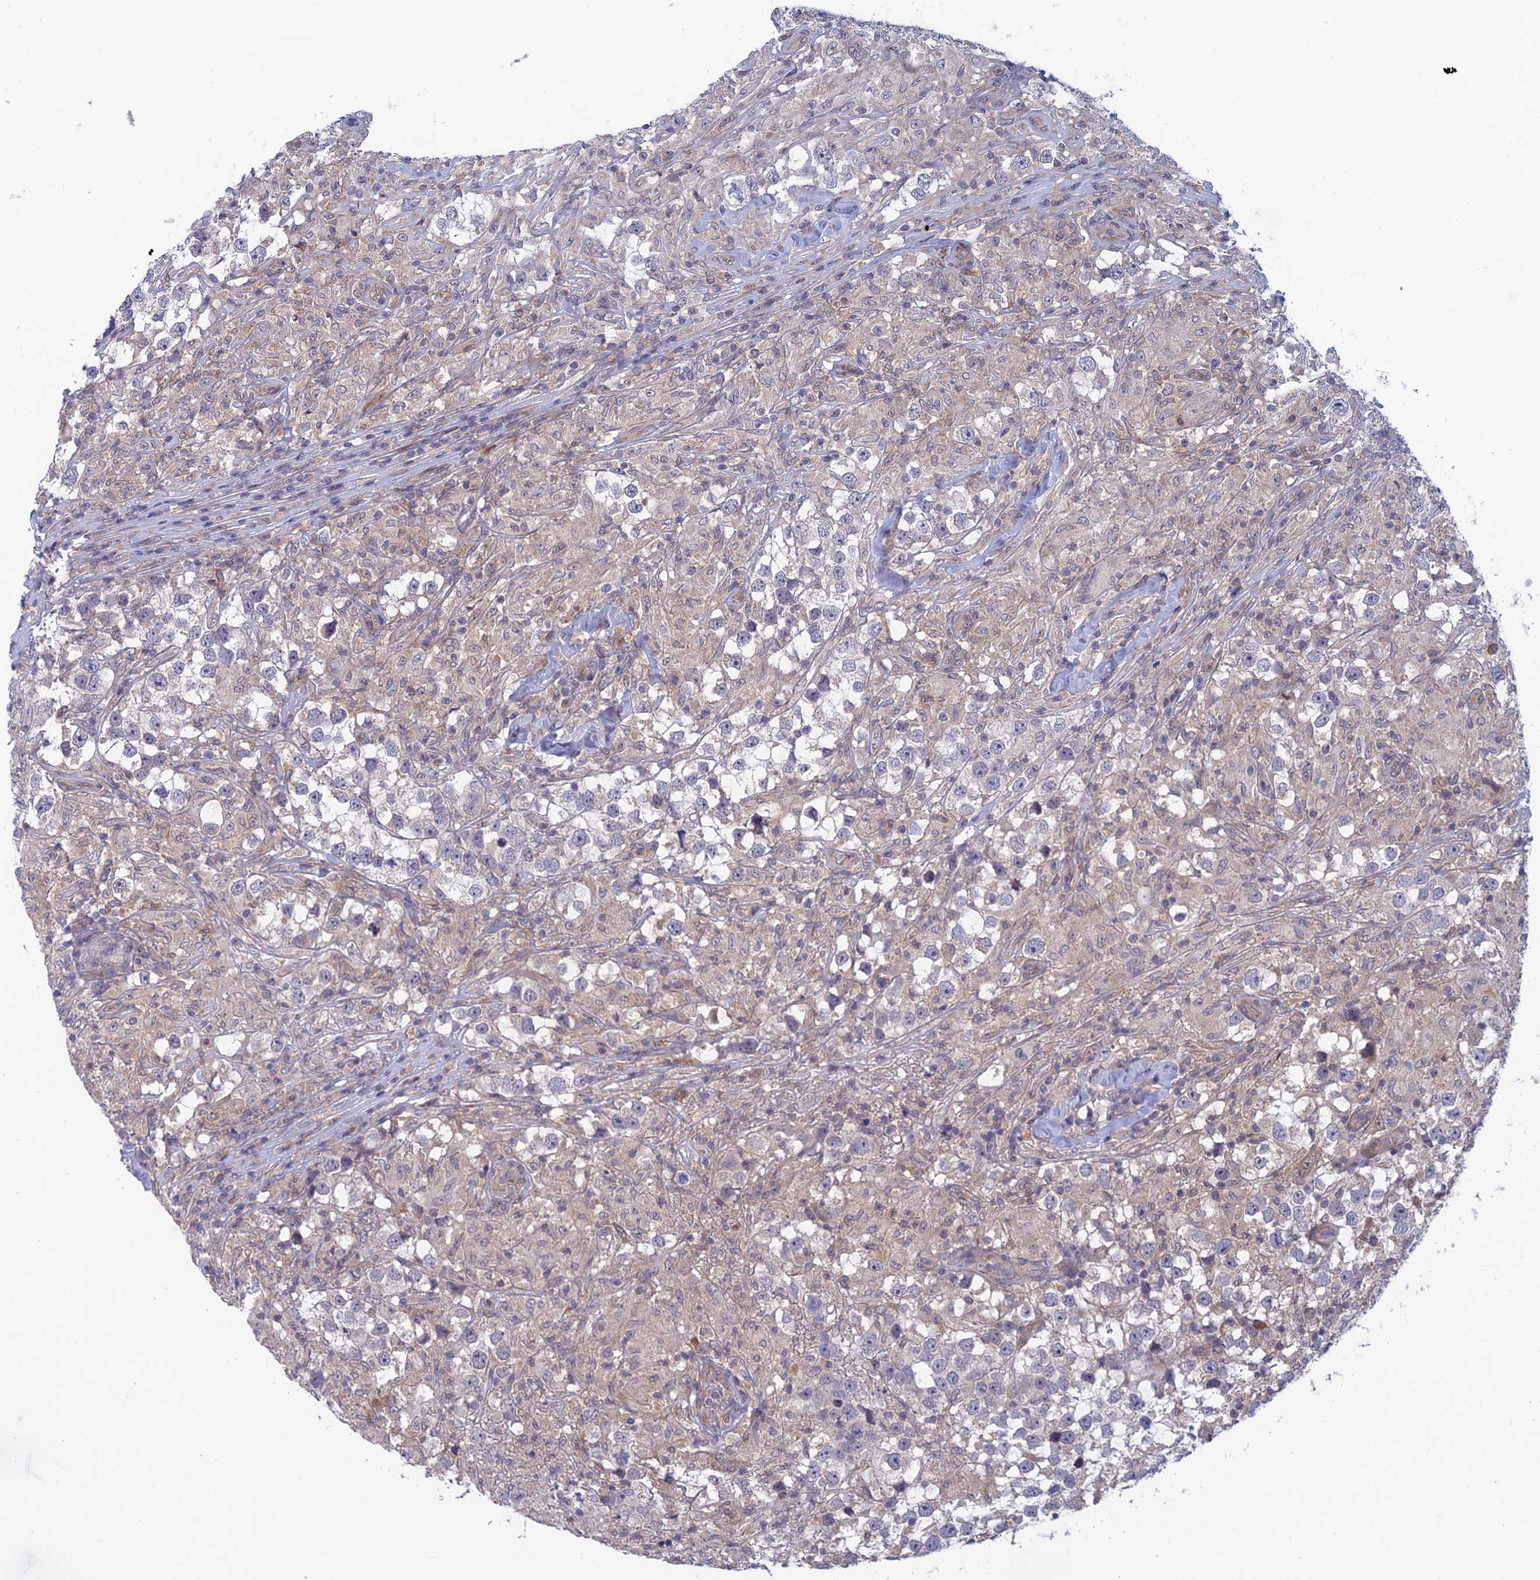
{"staining": {"intensity": "negative", "quantity": "none", "location": "none"}, "tissue": "testis cancer", "cell_type": "Tumor cells", "image_type": "cancer", "snomed": [{"axis": "morphology", "description": "Seminoma, NOS"}, {"axis": "topography", "description": "Testis"}], "caption": "DAB (3,3'-diaminobenzidine) immunohistochemical staining of testis seminoma exhibits no significant expression in tumor cells.", "gene": "SRA1", "patient": {"sex": "male", "age": 46}}